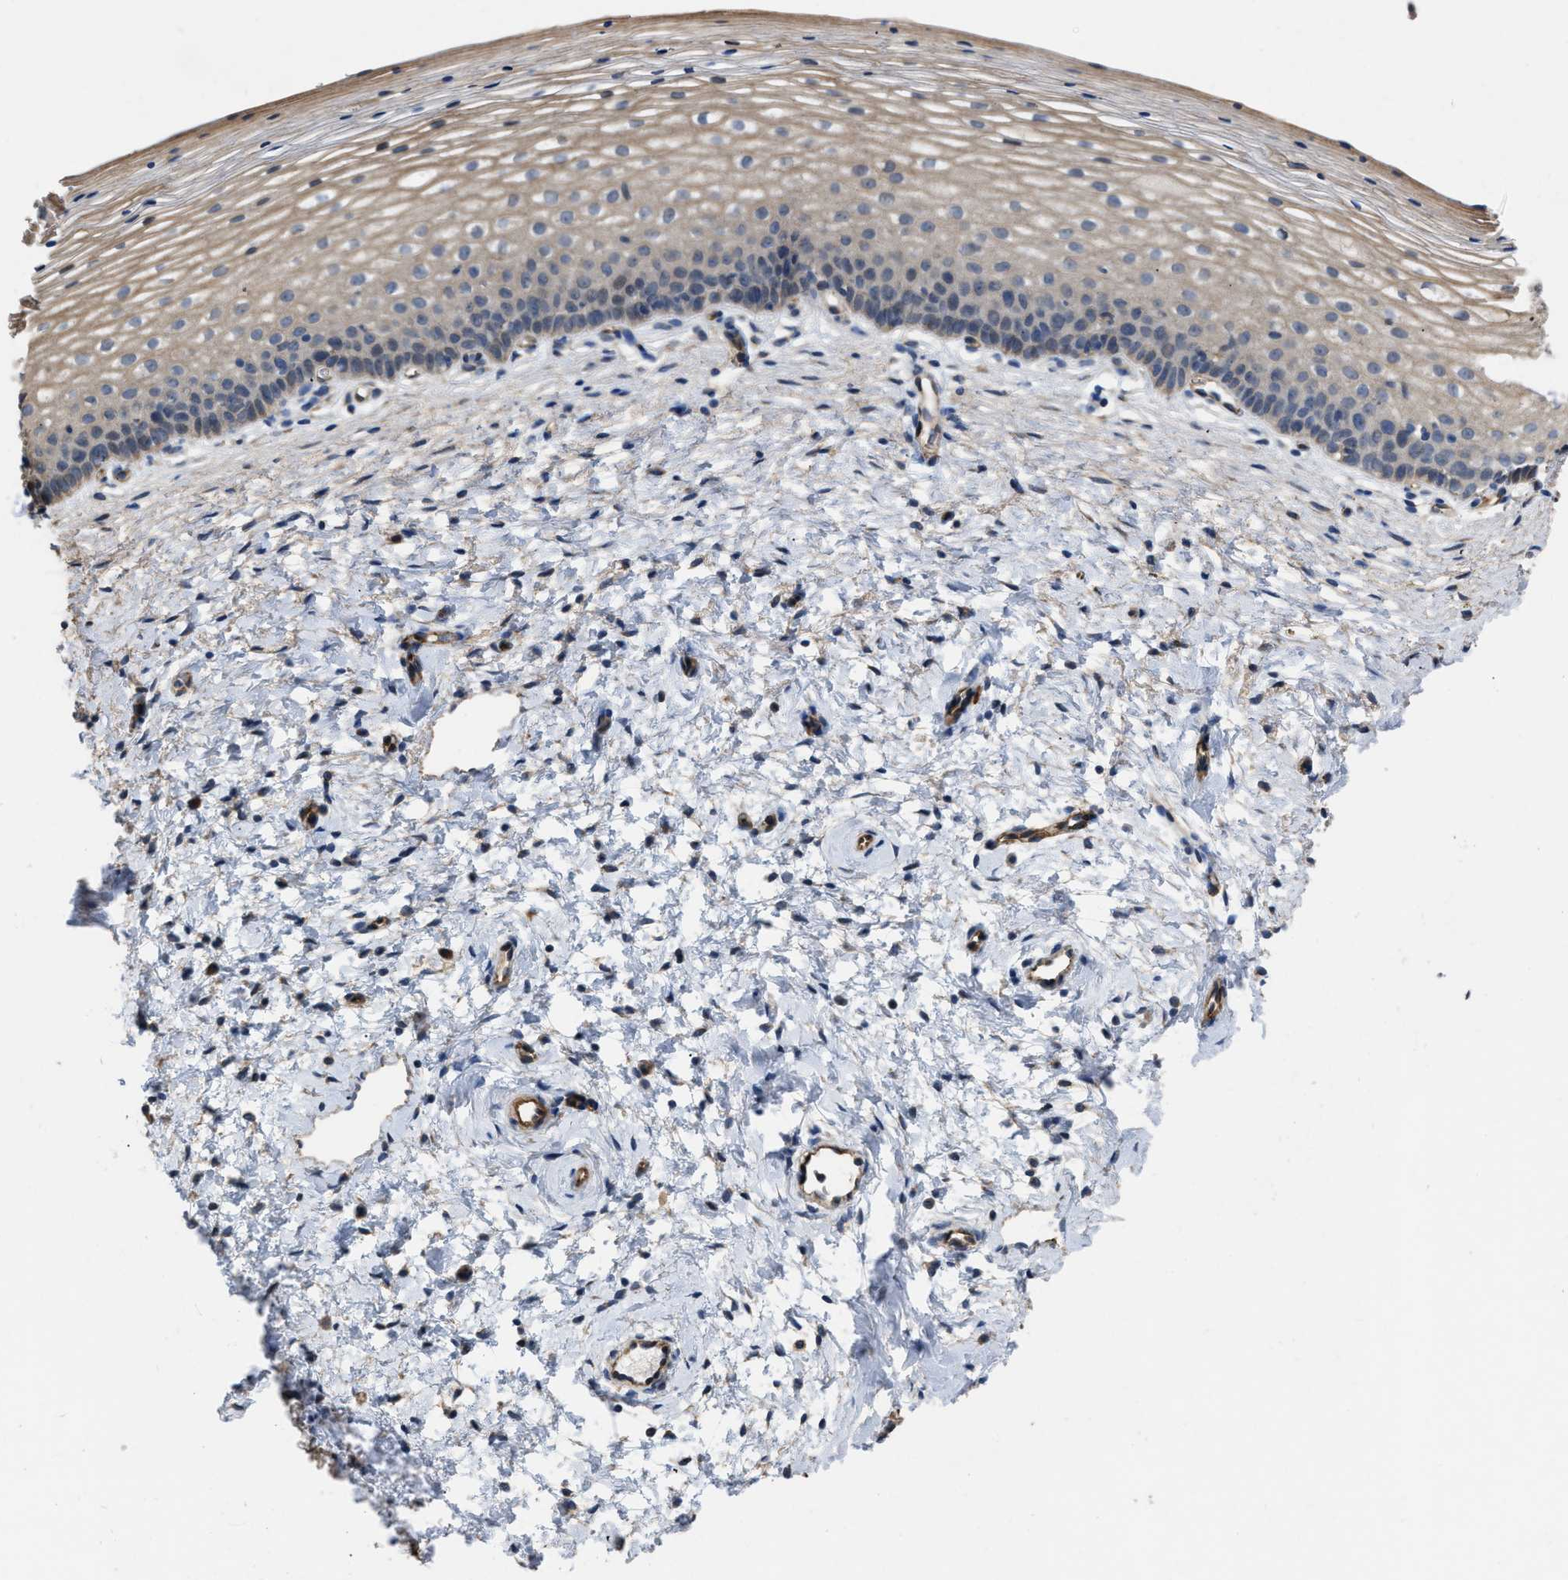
{"staining": {"intensity": "weak", "quantity": ">75%", "location": "cytoplasmic/membranous"}, "tissue": "cervix", "cell_type": "Glandular cells", "image_type": "normal", "snomed": [{"axis": "morphology", "description": "Normal tissue, NOS"}, {"axis": "topography", "description": "Cervix"}], "caption": "This is a micrograph of immunohistochemistry staining of normal cervix, which shows weak staining in the cytoplasmic/membranous of glandular cells.", "gene": "SLC4A11", "patient": {"sex": "female", "age": 72}}